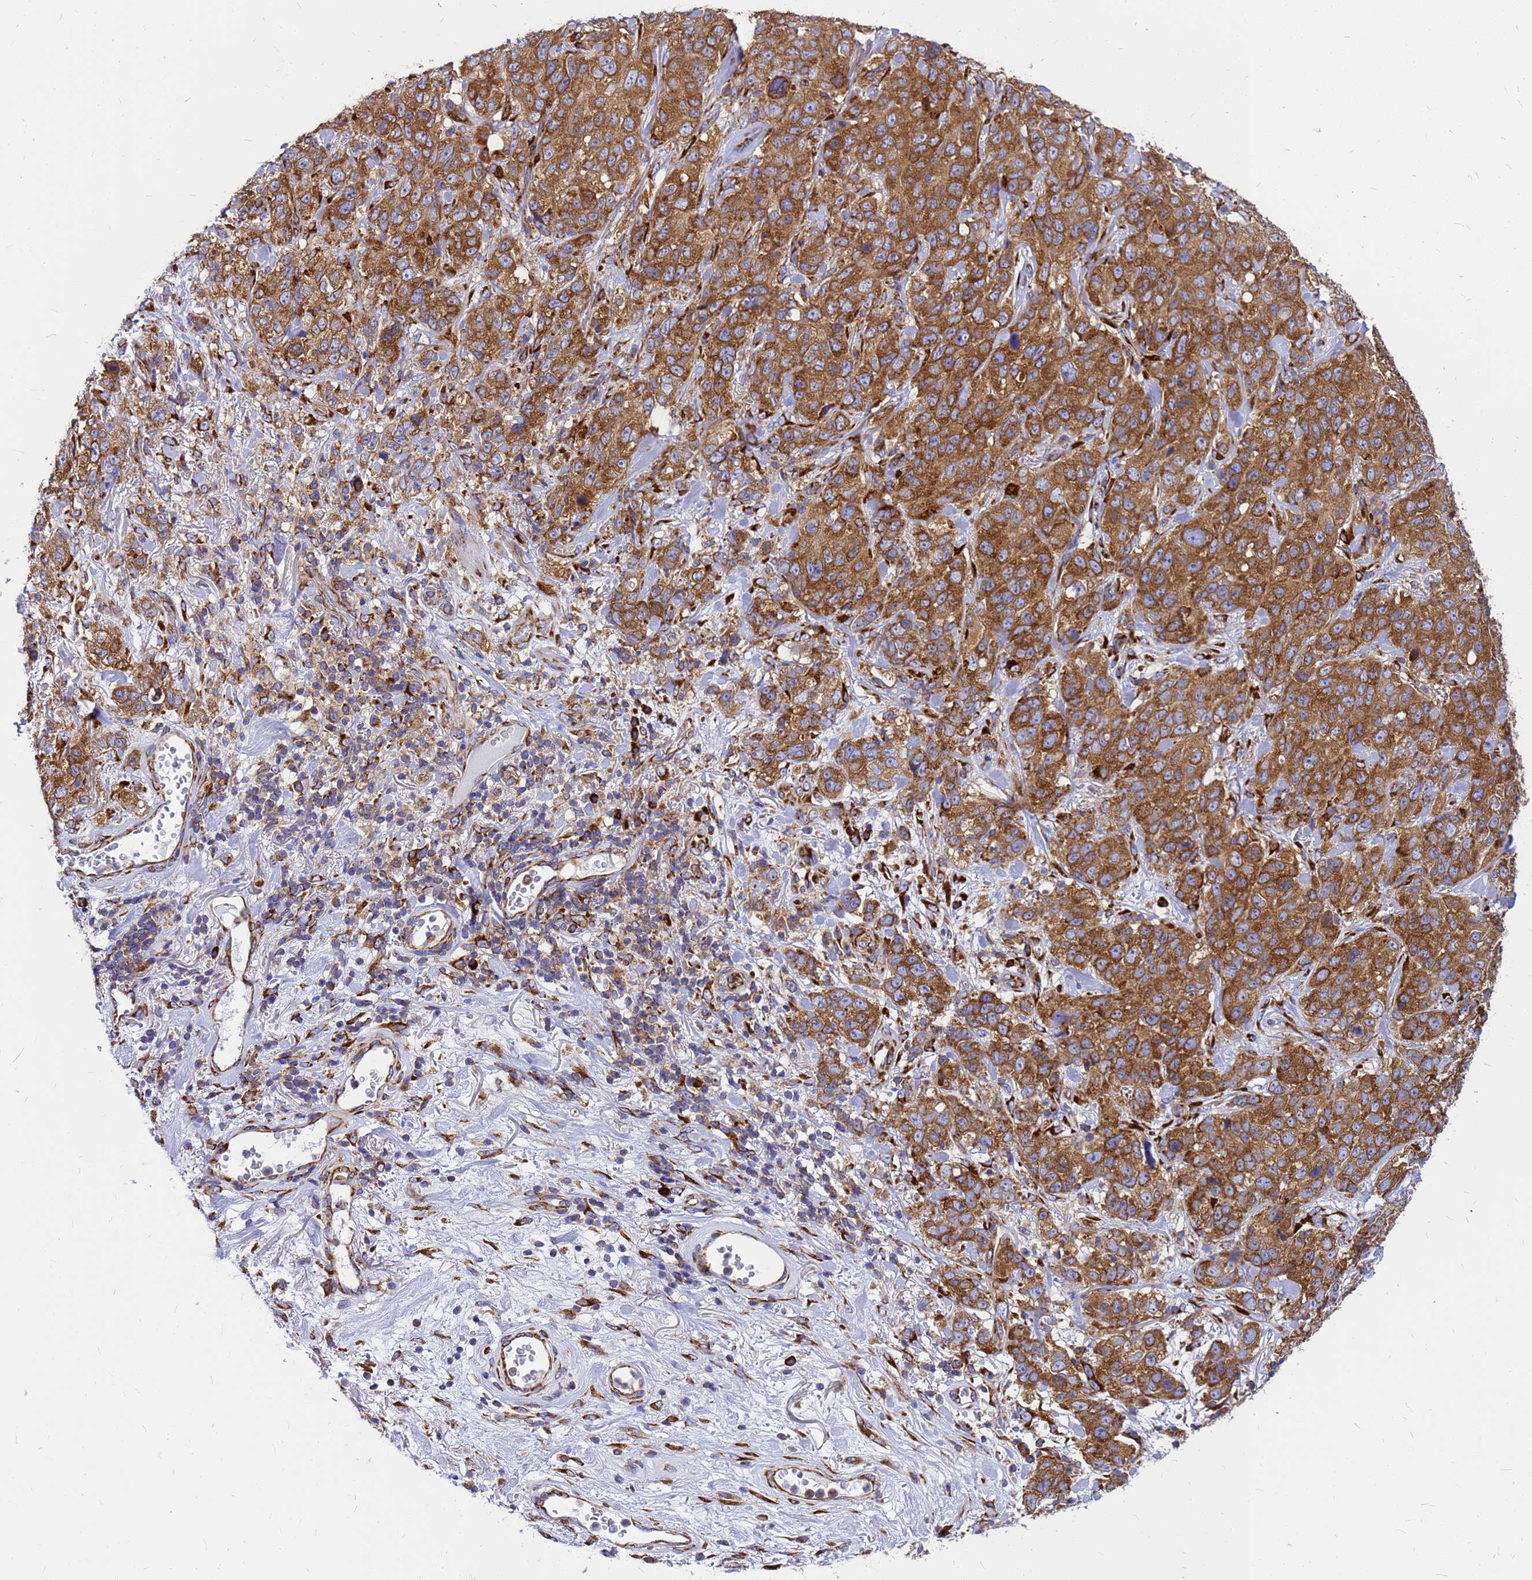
{"staining": {"intensity": "moderate", "quantity": ">75%", "location": "cytoplasmic/membranous"}, "tissue": "stomach cancer", "cell_type": "Tumor cells", "image_type": "cancer", "snomed": [{"axis": "morphology", "description": "Adenocarcinoma, NOS"}, {"axis": "topography", "description": "Stomach"}], "caption": "Stomach cancer (adenocarcinoma) tissue demonstrates moderate cytoplasmic/membranous expression in approximately >75% of tumor cells, visualized by immunohistochemistry.", "gene": "EEF1D", "patient": {"sex": "male", "age": 48}}